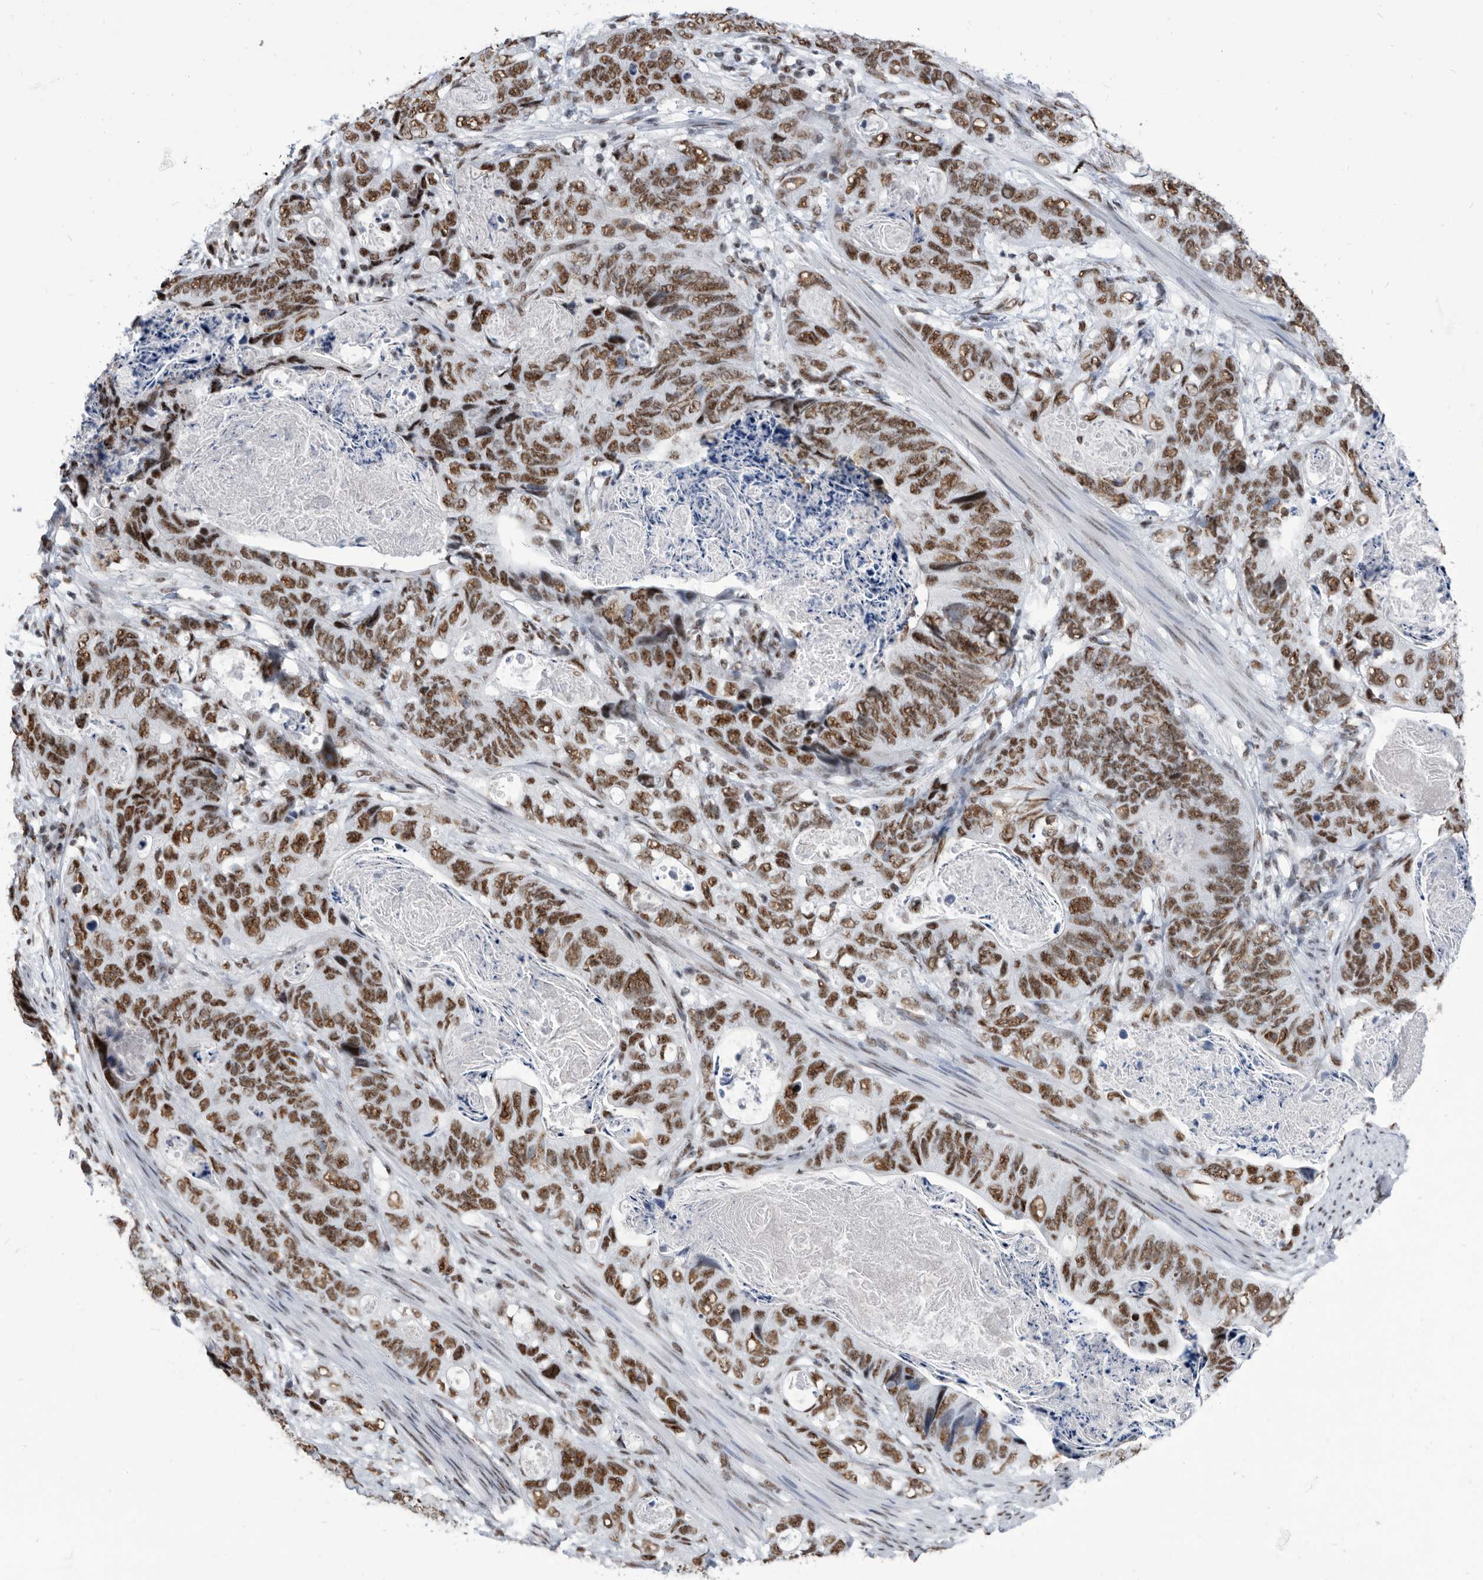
{"staining": {"intensity": "moderate", "quantity": ">75%", "location": "nuclear"}, "tissue": "stomach cancer", "cell_type": "Tumor cells", "image_type": "cancer", "snomed": [{"axis": "morphology", "description": "Normal tissue, NOS"}, {"axis": "morphology", "description": "Adenocarcinoma, NOS"}, {"axis": "topography", "description": "Stomach"}], "caption": "Adenocarcinoma (stomach) stained with a brown dye shows moderate nuclear positive expression in about >75% of tumor cells.", "gene": "SF3A1", "patient": {"sex": "female", "age": 89}}